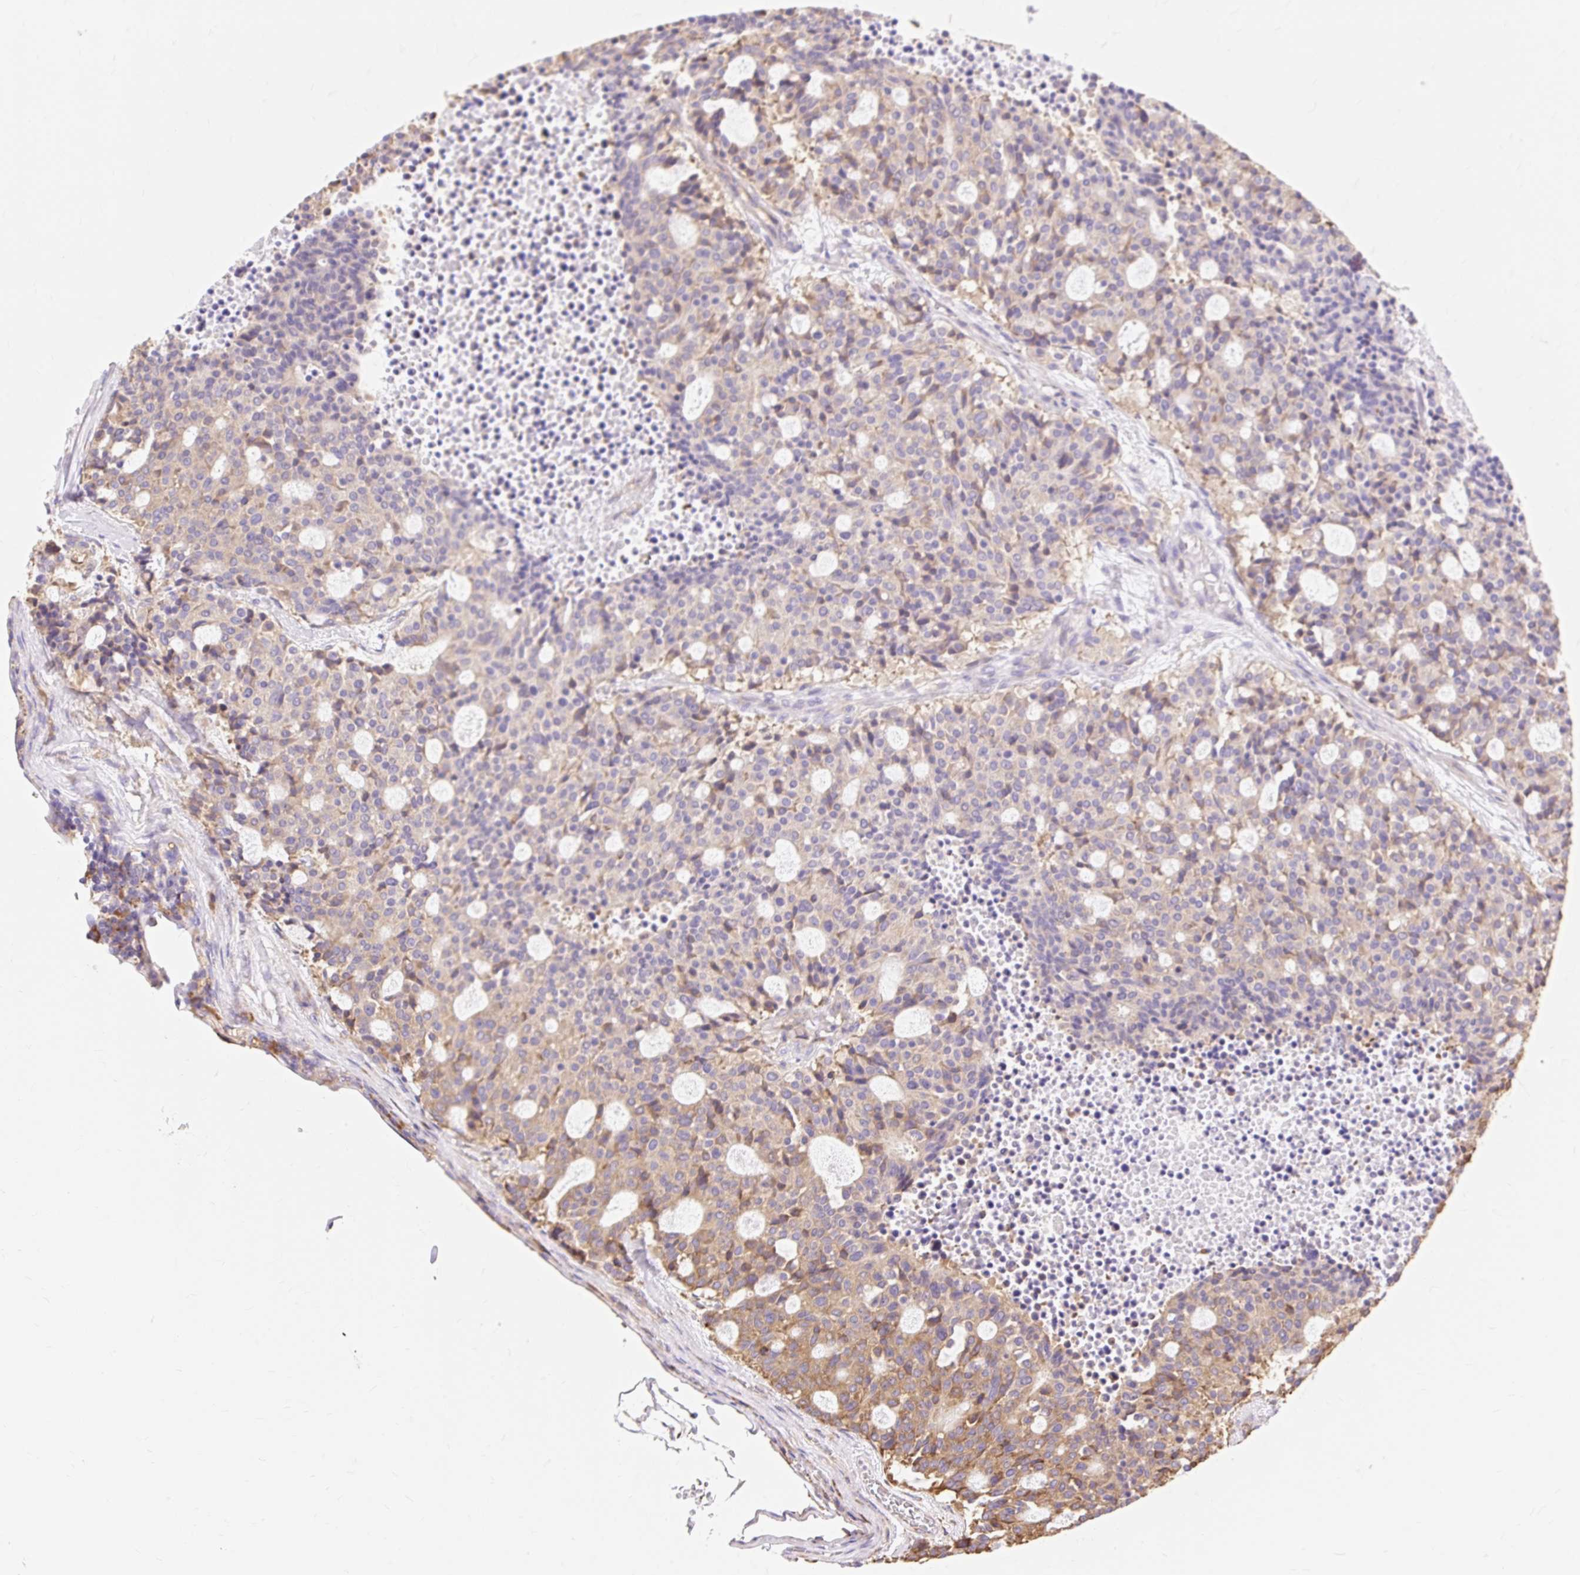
{"staining": {"intensity": "weak", "quantity": "25%-75%", "location": "cytoplasmic/membranous"}, "tissue": "carcinoid", "cell_type": "Tumor cells", "image_type": "cancer", "snomed": [{"axis": "morphology", "description": "Carcinoid, malignant, NOS"}, {"axis": "topography", "description": "Pancreas"}], "caption": "Weak cytoplasmic/membranous protein expression is seen in about 25%-75% of tumor cells in carcinoid.", "gene": "RPS17", "patient": {"sex": "female", "age": 54}}